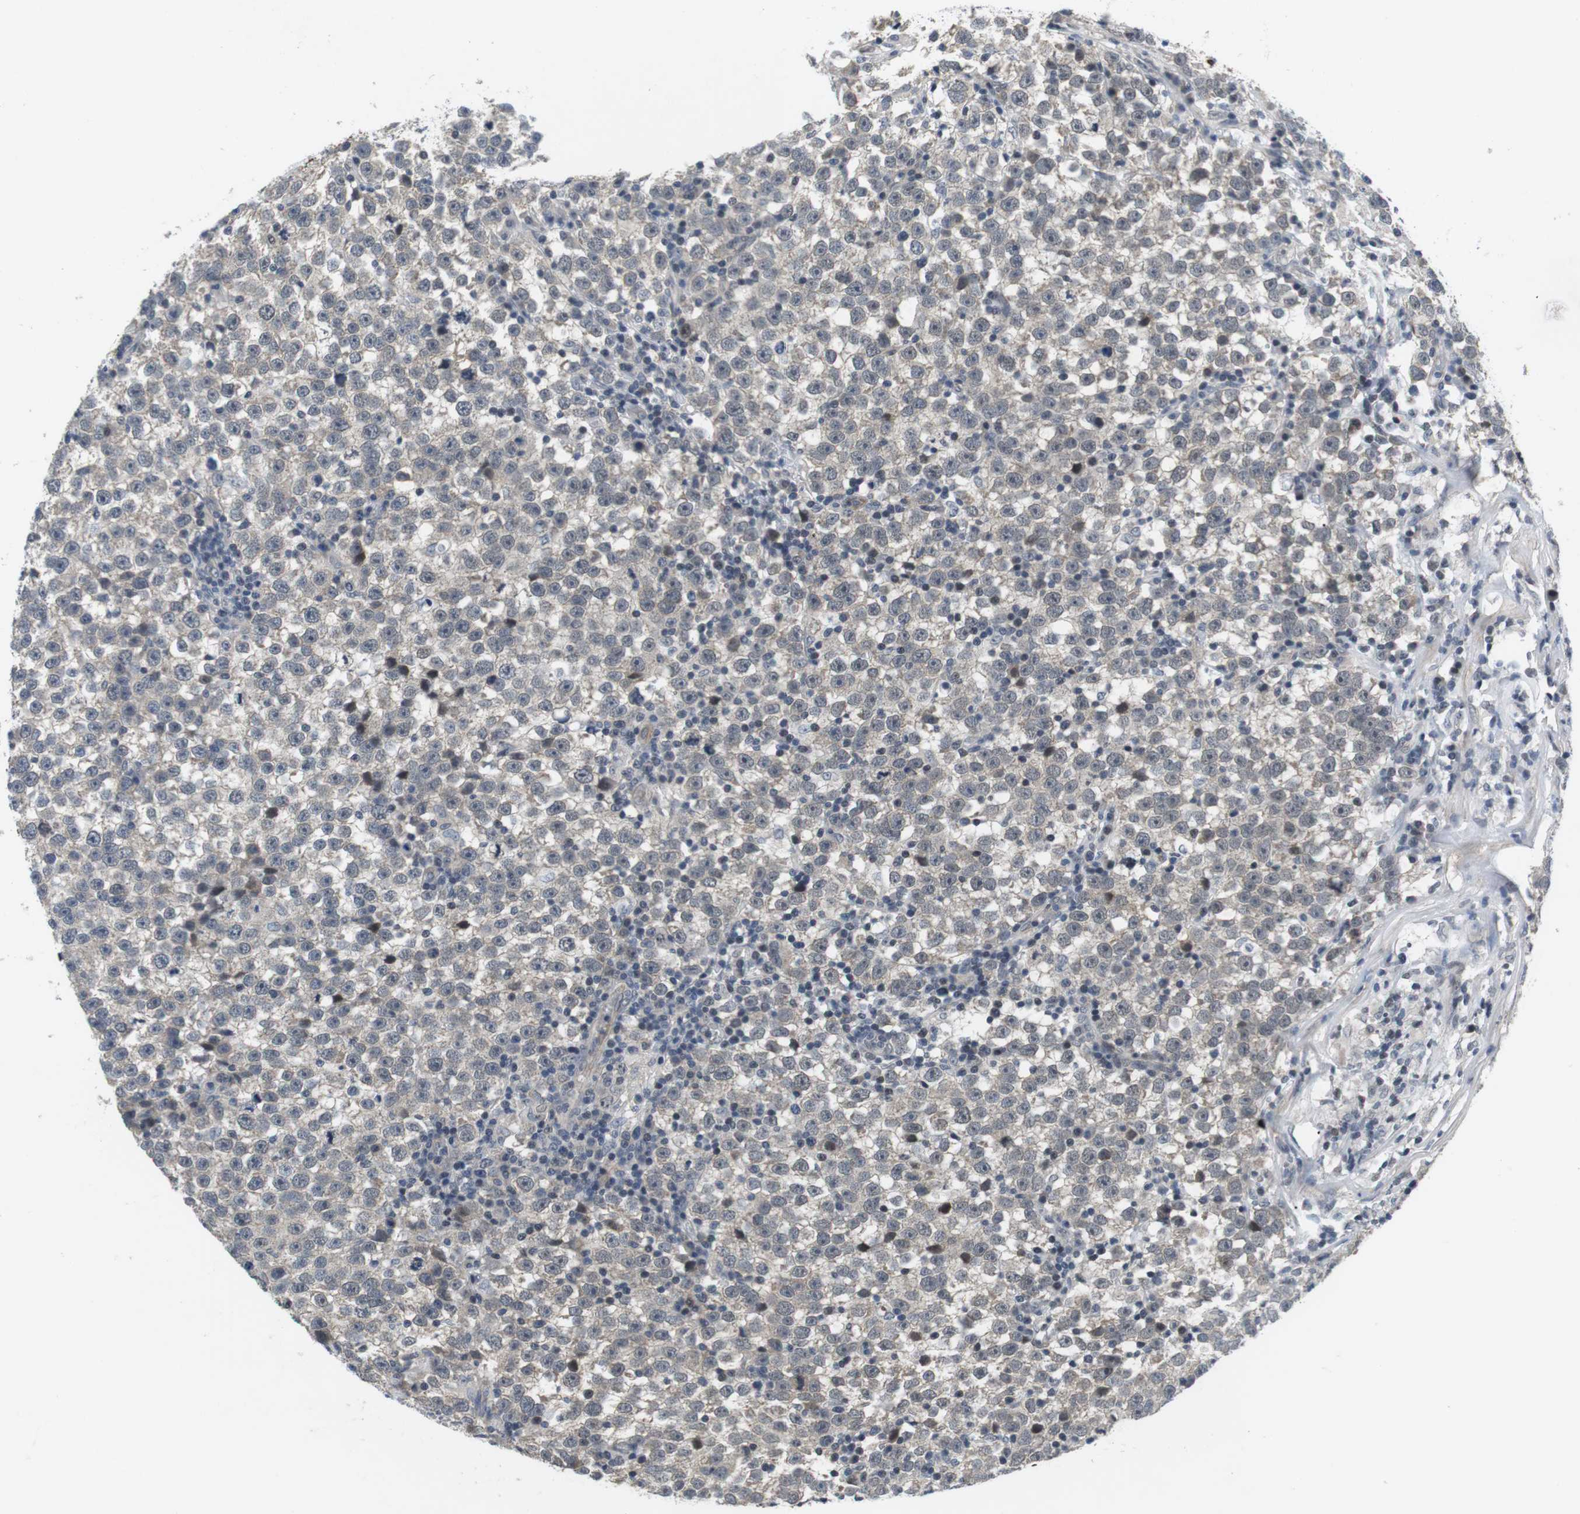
{"staining": {"intensity": "negative", "quantity": "none", "location": "none"}, "tissue": "testis cancer", "cell_type": "Tumor cells", "image_type": "cancer", "snomed": [{"axis": "morphology", "description": "Seminoma, NOS"}, {"axis": "topography", "description": "Testis"}], "caption": "This is a photomicrograph of immunohistochemistry staining of testis cancer, which shows no staining in tumor cells.", "gene": "NECTIN1", "patient": {"sex": "male", "age": 43}}